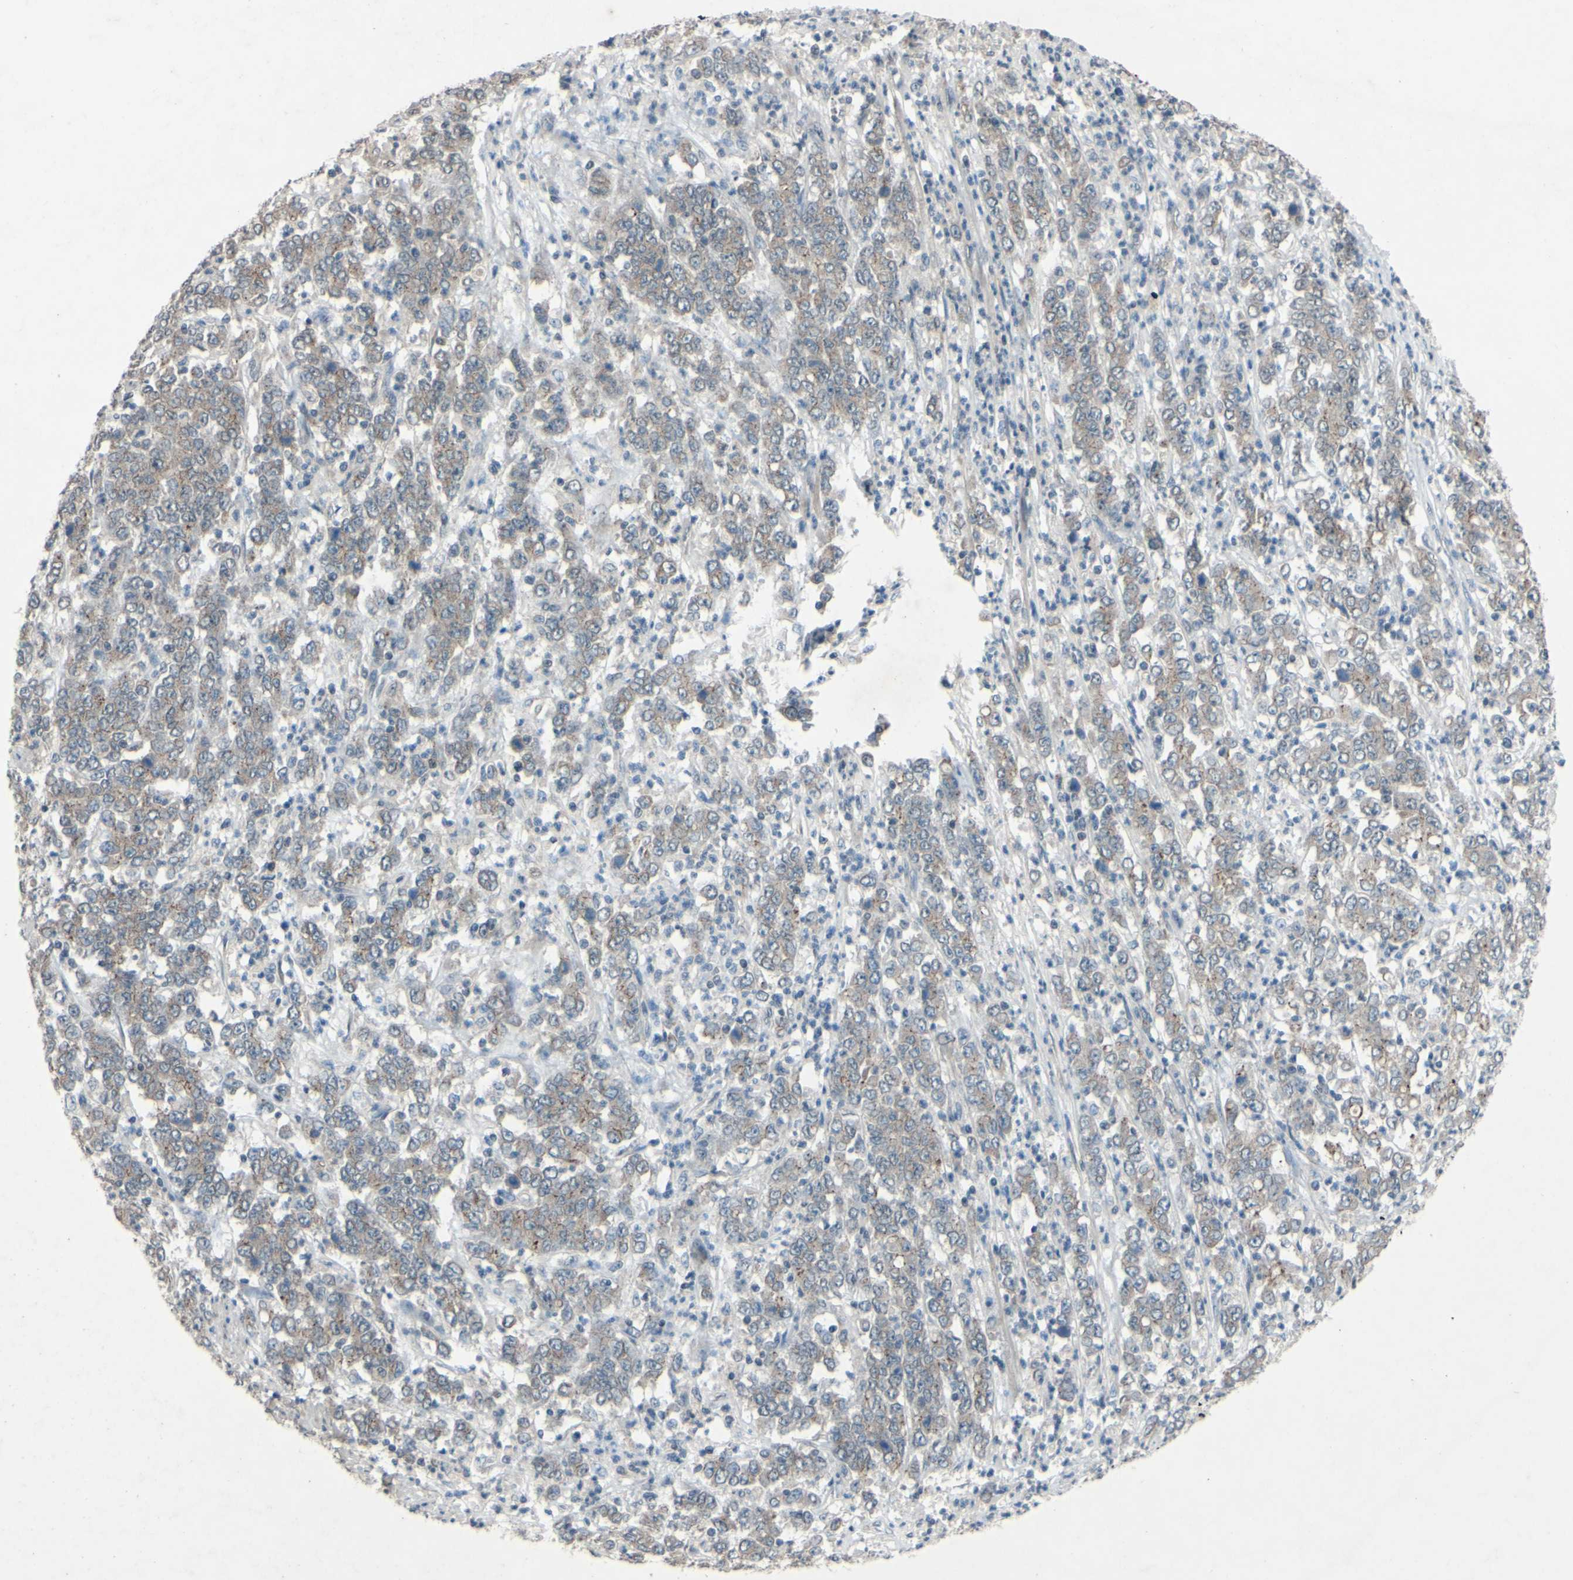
{"staining": {"intensity": "weak", "quantity": ">75%", "location": "cytoplasmic/membranous"}, "tissue": "stomach cancer", "cell_type": "Tumor cells", "image_type": "cancer", "snomed": [{"axis": "morphology", "description": "Adenocarcinoma, NOS"}, {"axis": "topography", "description": "Stomach, lower"}], "caption": "Stomach cancer (adenocarcinoma) tissue shows weak cytoplasmic/membranous expression in approximately >75% of tumor cells, visualized by immunohistochemistry.", "gene": "CDCP1", "patient": {"sex": "female", "age": 71}}